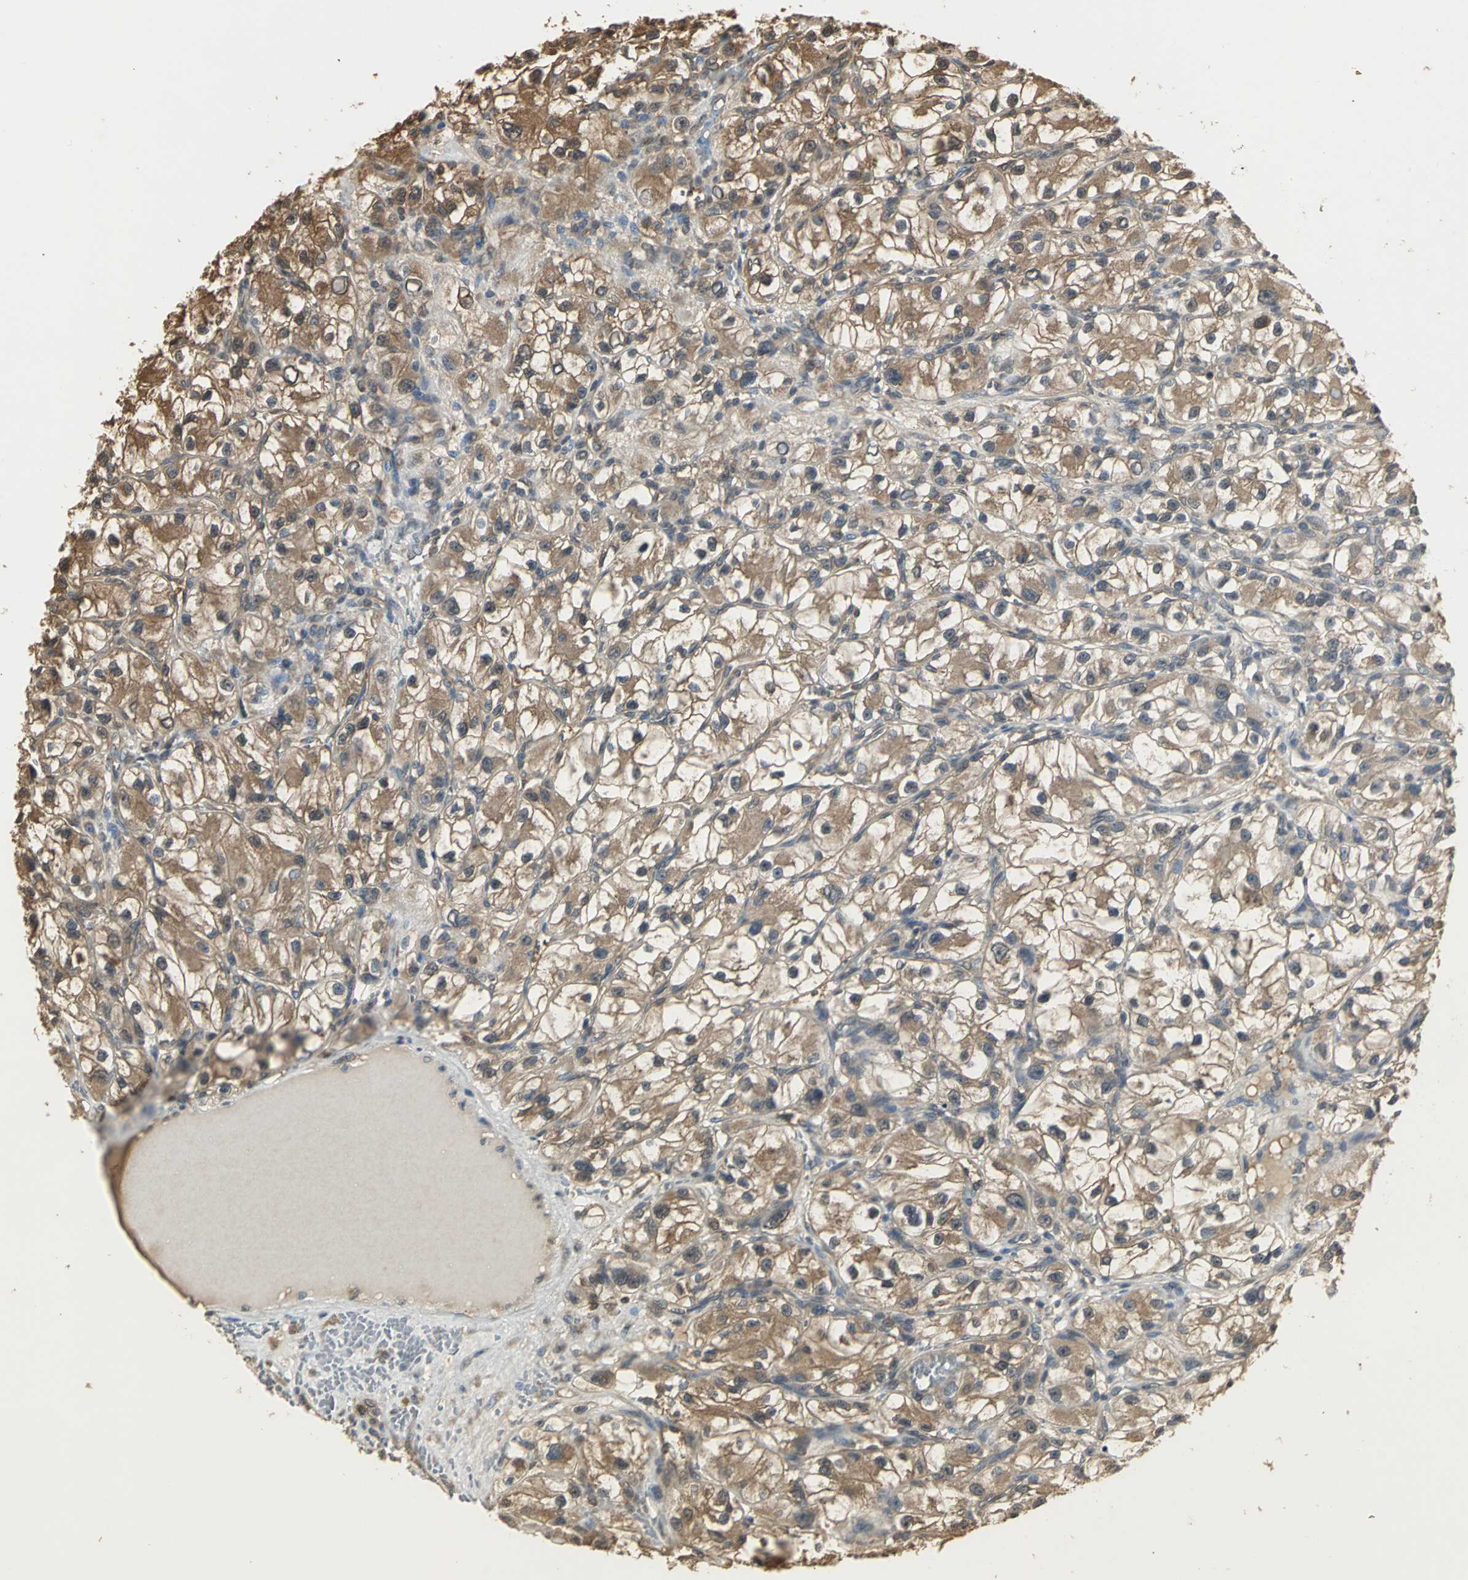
{"staining": {"intensity": "moderate", "quantity": ">75%", "location": "cytoplasmic/membranous"}, "tissue": "renal cancer", "cell_type": "Tumor cells", "image_type": "cancer", "snomed": [{"axis": "morphology", "description": "Adenocarcinoma, NOS"}, {"axis": "topography", "description": "Kidney"}], "caption": "There is medium levels of moderate cytoplasmic/membranous positivity in tumor cells of renal cancer, as demonstrated by immunohistochemical staining (brown color).", "gene": "PARK7", "patient": {"sex": "female", "age": 57}}